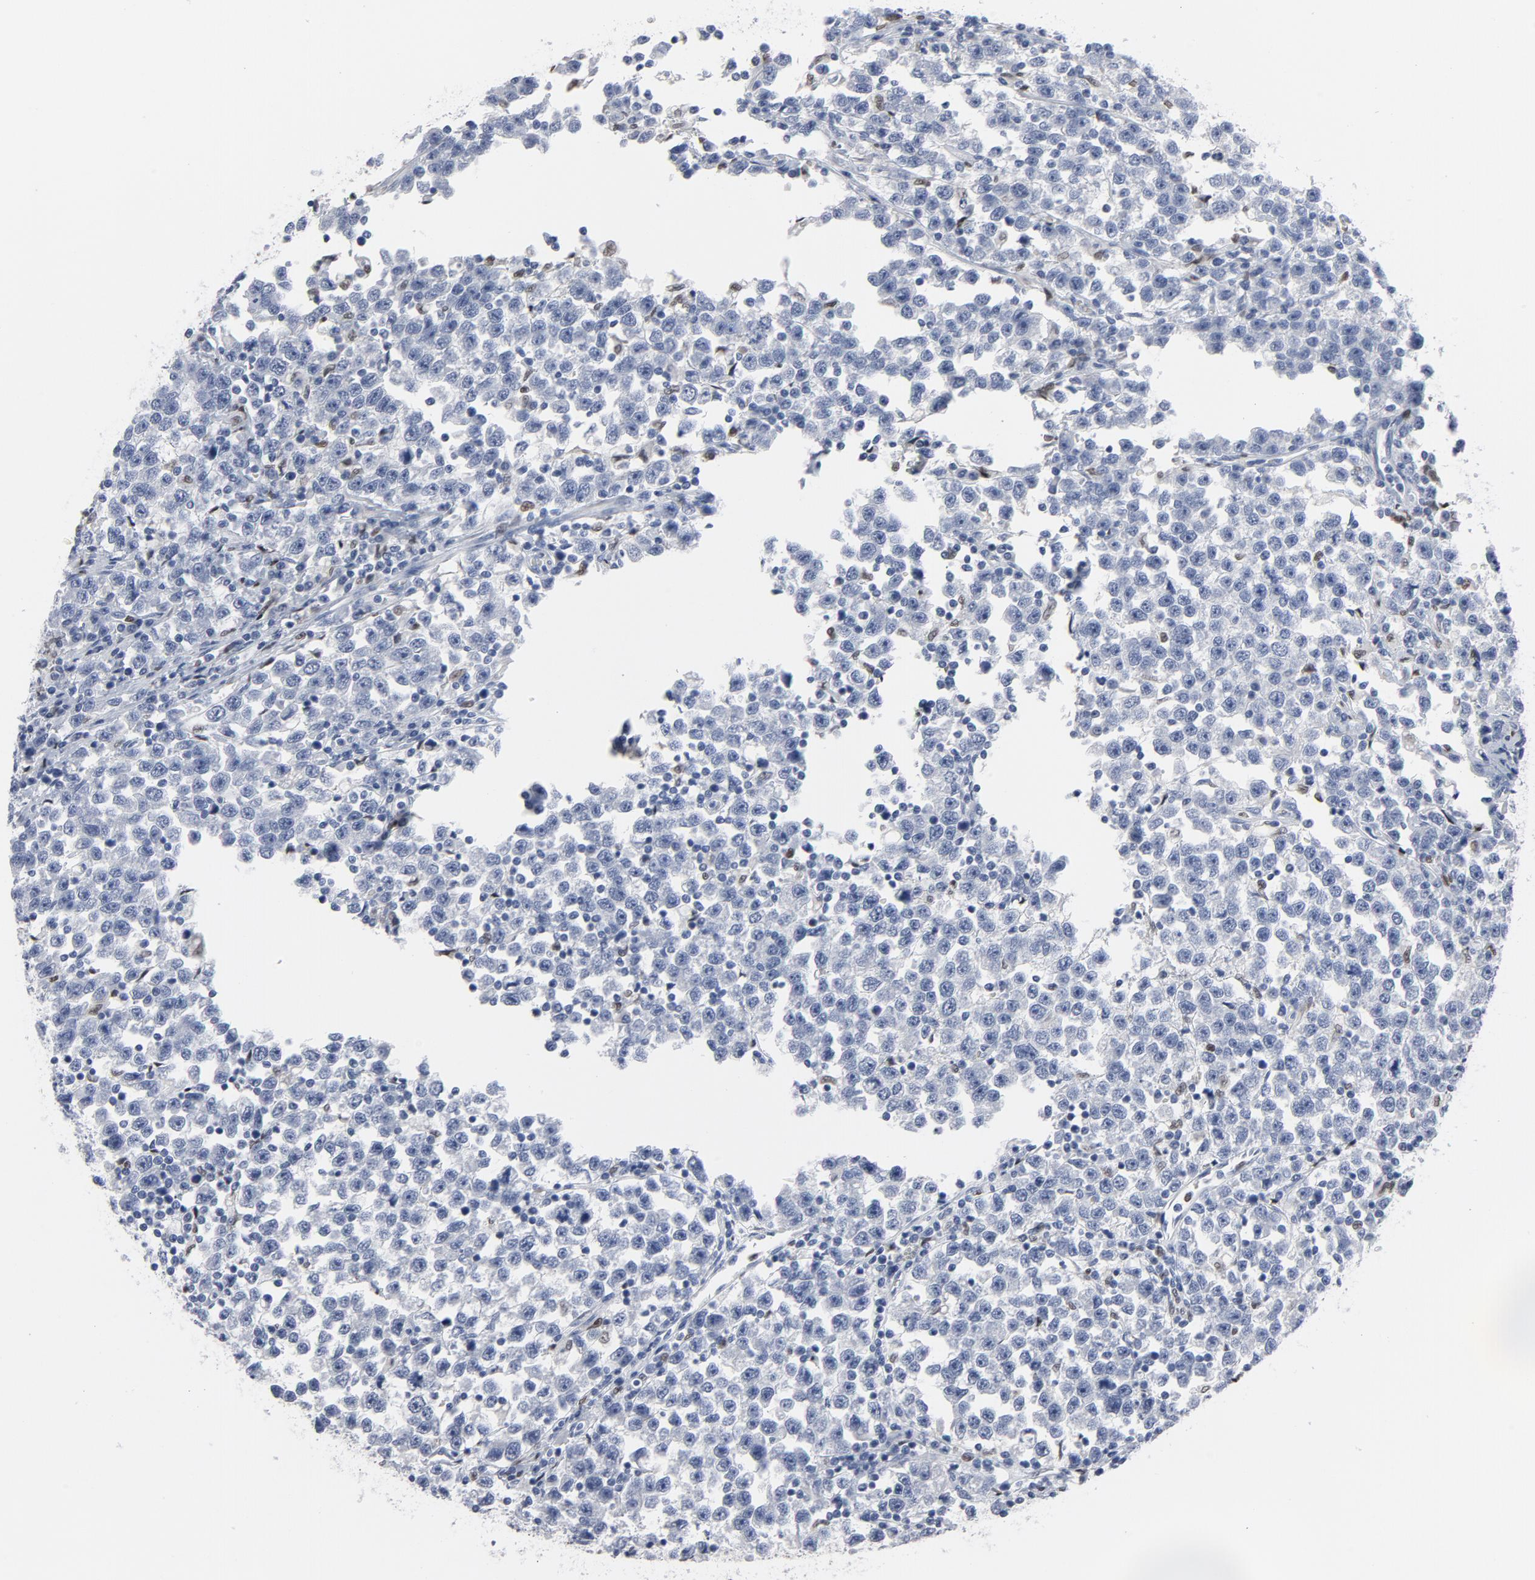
{"staining": {"intensity": "negative", "quantity": "none", "location": "none"}, "tissue": "testis cancer", "cell_type": "Tumor cells", "image_type": "cancer", "snomed": [{"axis": "morphology", "description": "Seminoma, NOS"}, {"axis": "topography", "description": "Testis"}], "caption": "A micrograph of testis cancer stained for a protein reveals no brown staining in tumor cells.", "gene": "SPI1", "patient": {"sex": "male", "age": 43}}